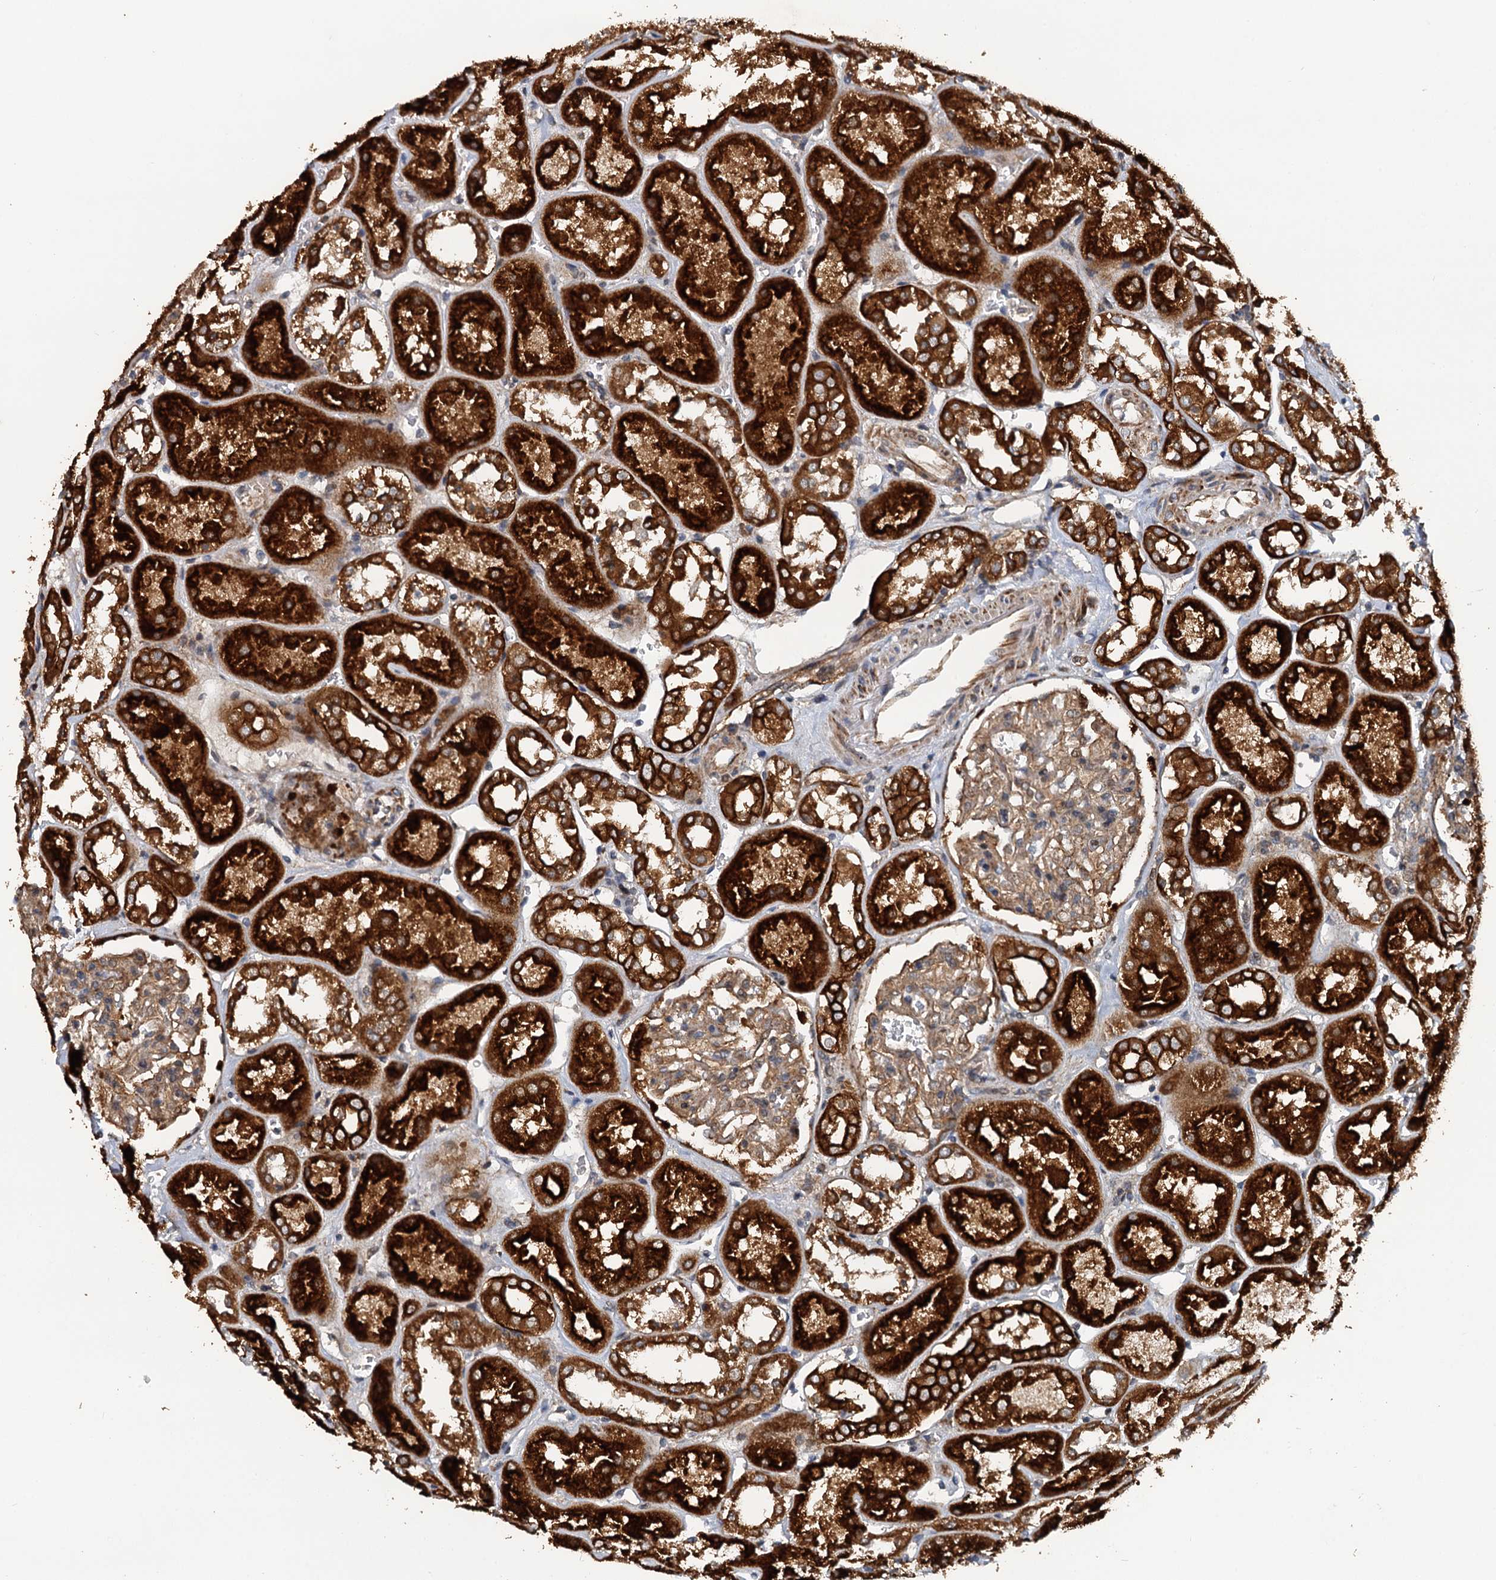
{"staining": {"intensity": "weak", "quantity": ">75%", "location": "cytoplasmic/membranous"}, "tissue": "kidney", "cell_type": "Cells in glomeruli", "image_type": "normal", "snomed": [{"axis": "morphology", "description": "Normal tissue, NOS"}, {"axis": "topography", "description": "Kidney"}], "caption": "This photomicrograph shows immunohistochemistry (IHC) staining of benign human kidney, with low weak cytoplasmic/membranous expression in approximately >75% of cells in glomeruli.", "gene": "LRRK2", "patient": {"sex": "male", "age": 70}}